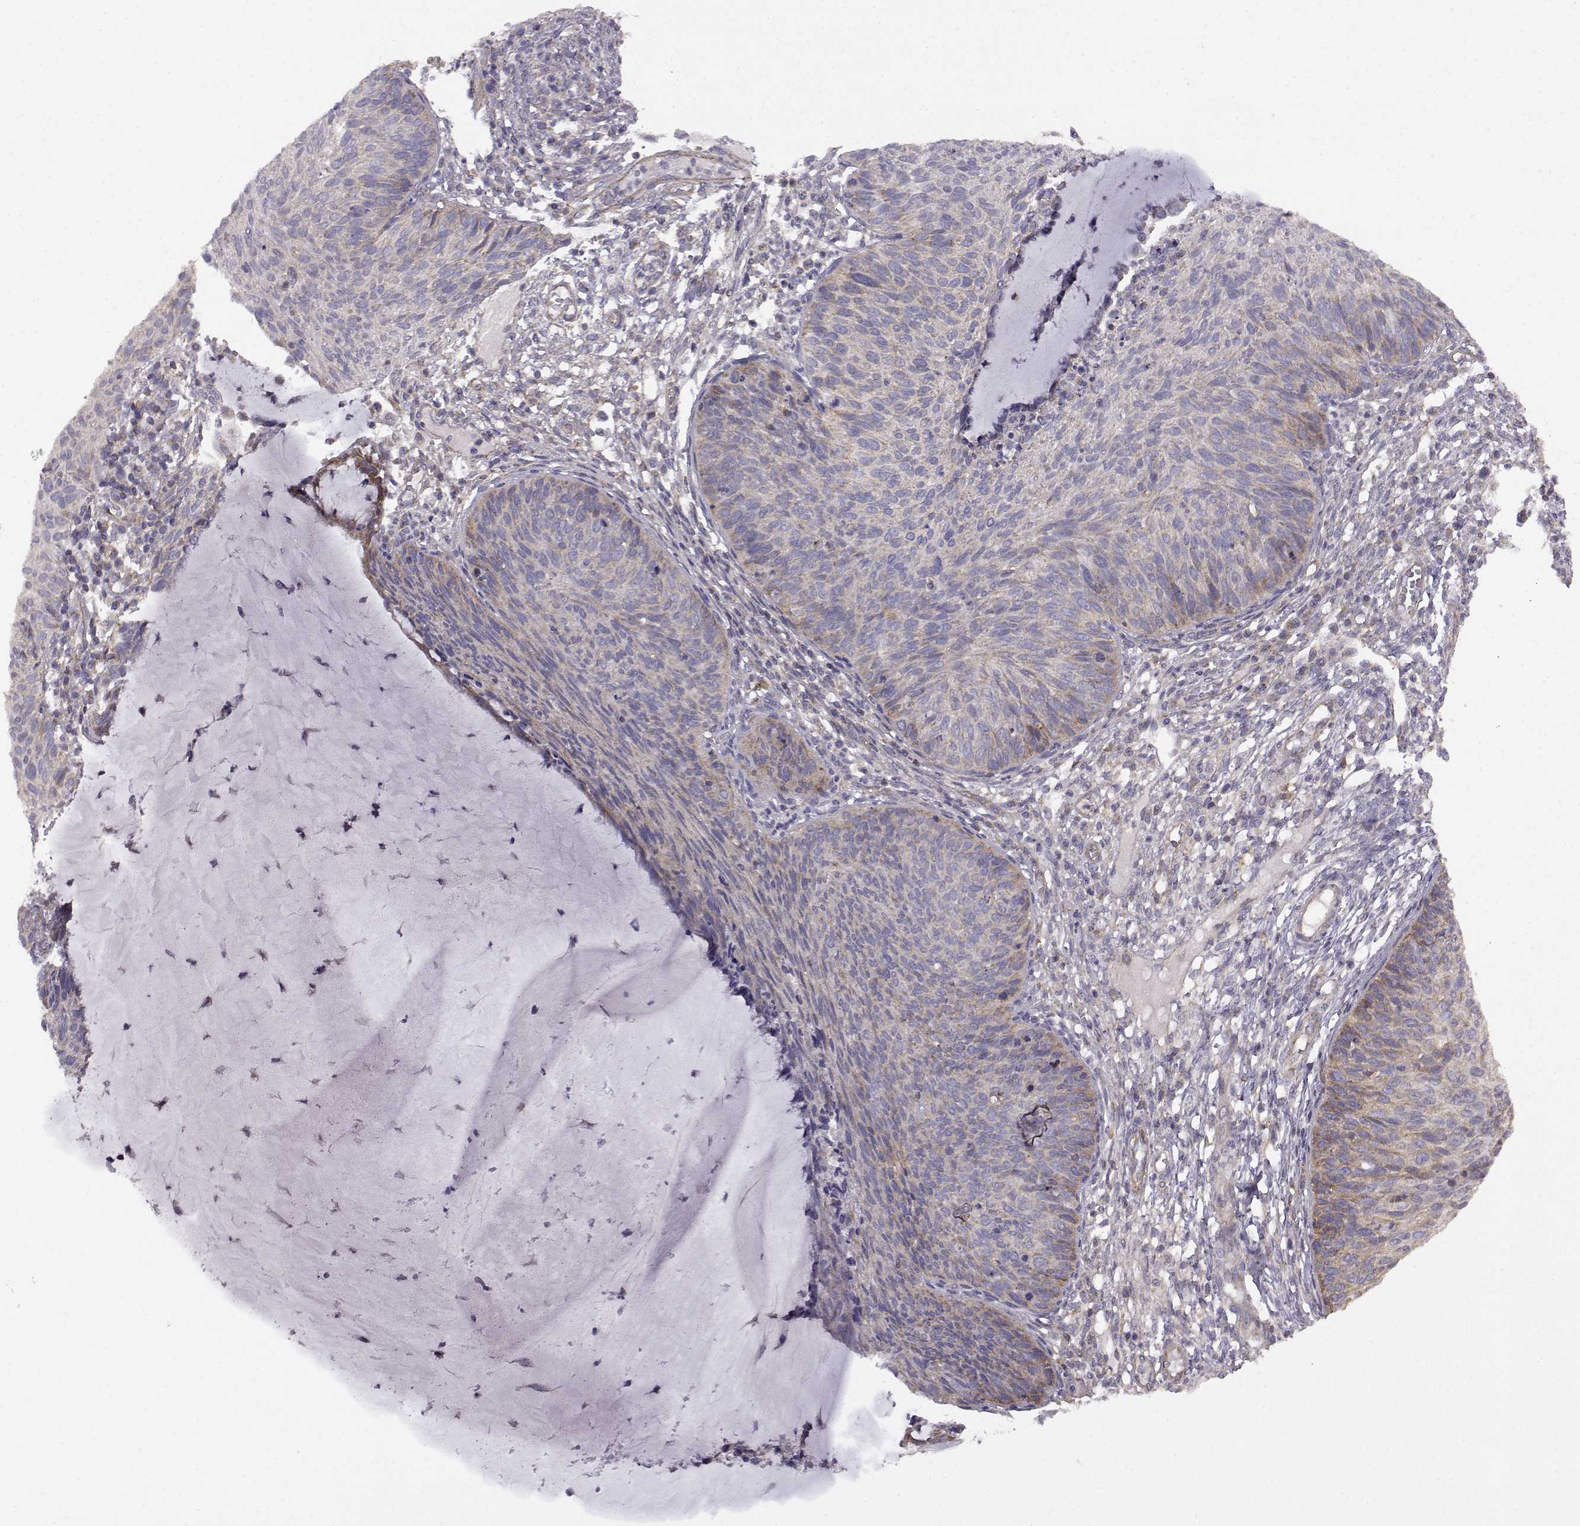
{"staining": {"intensity": "weak", "quantity": "<25%", "location": "cytoplasmic/membranous"}, "tissue": "cervical cancer", "cell_type": "Tumor cells", "image_type": "cancer", "snomed": [{"axis": "morphology", "description": "Squamous cell carcinoma, NOS"}, {"axis": "topography", "description": "Cervix"}], "caption": "IHC of squamous cell carcinoma (cervical) displays no positivity in tumor cells.", "gene": "DDC", "patient": {"sex": "female", "age": 36}}